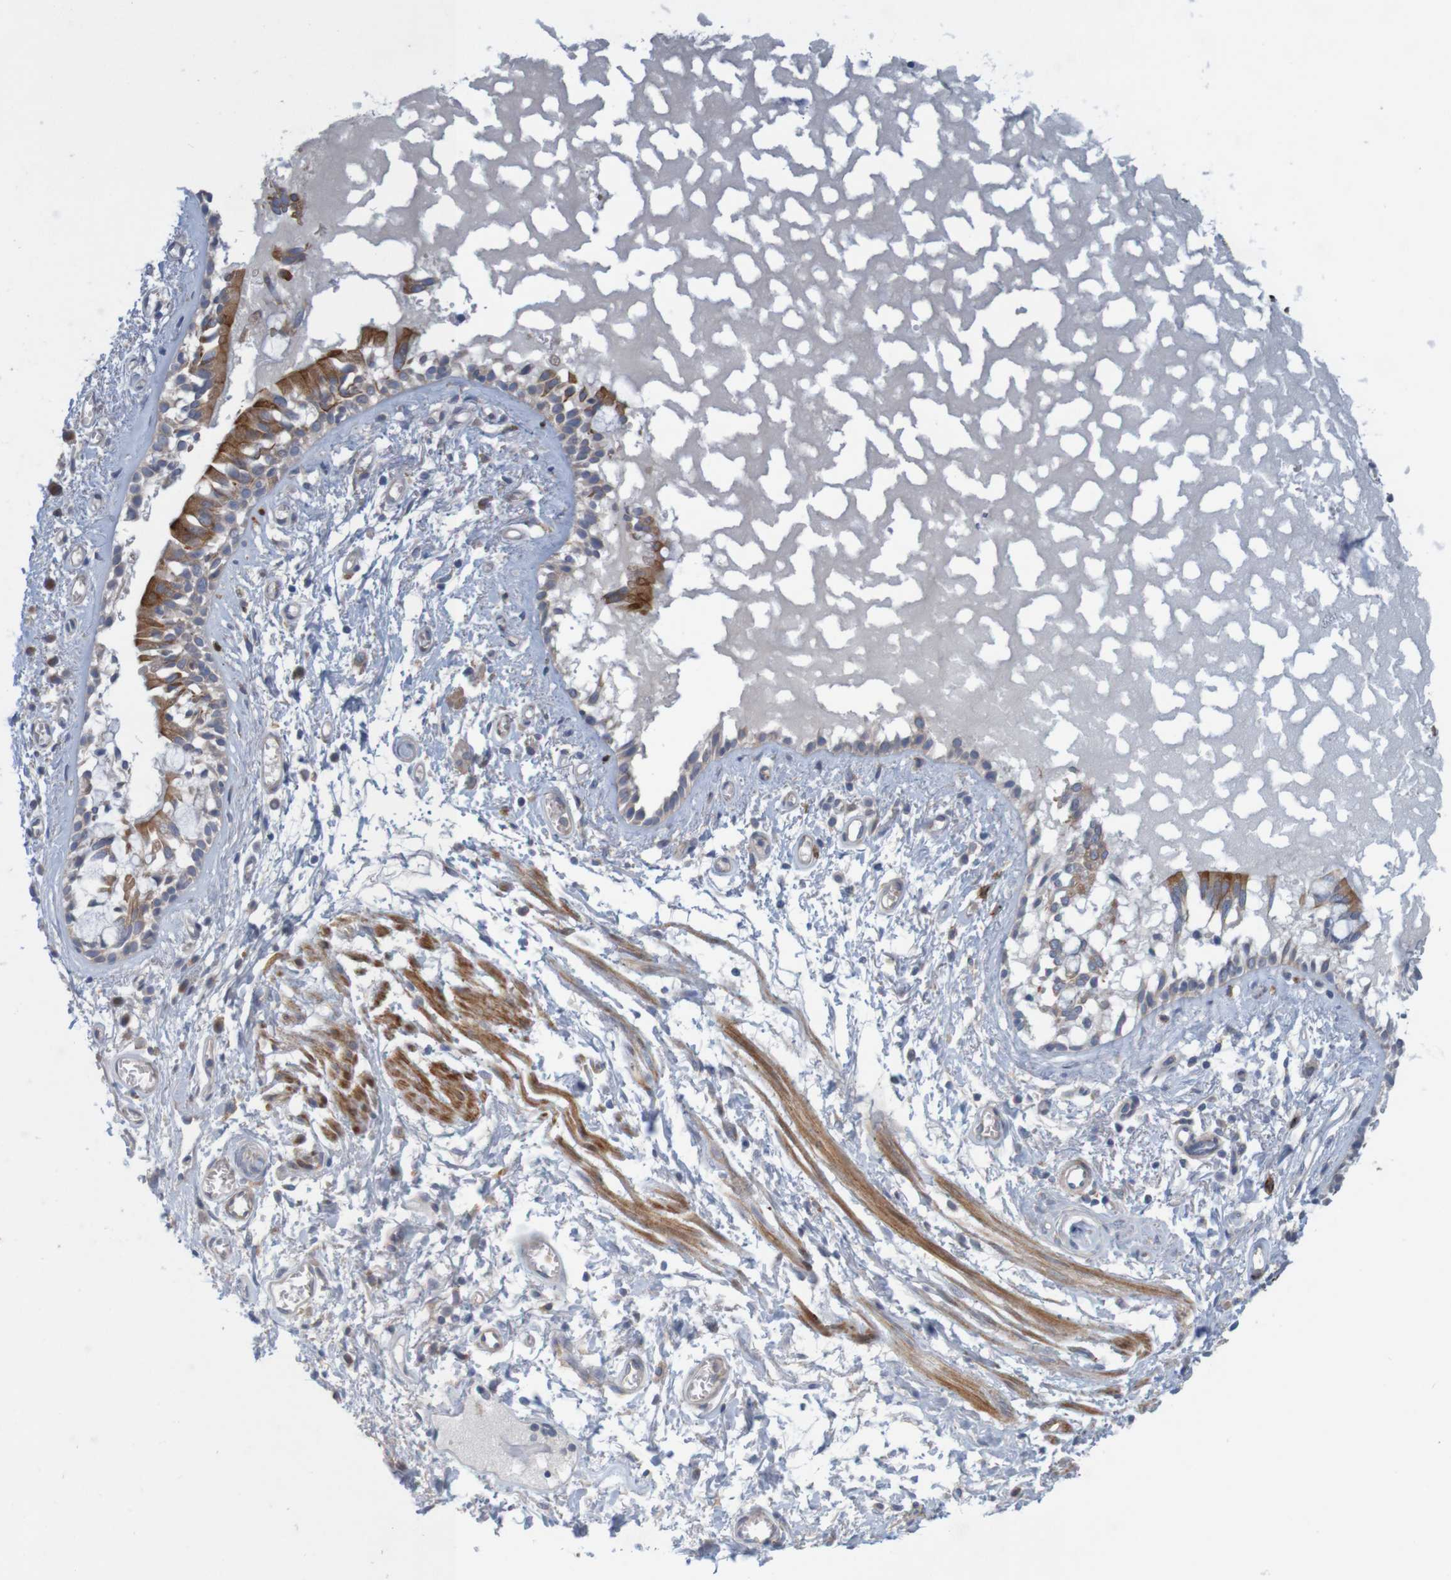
{"staining": {"intensity": "moderate", "quantity": ">75%", "location": "cytoplasmic/membranous"}, "tissue": "bronchus", "cell_type": "Respiratory epithelial cells", "image_type": "normal", "snomed": [{"axis": "morphology", "description": "Normal tissue, NOS"}, {"axis": "morphology", "description": "Inflammation, NOS"}, {"axis": "topography", "description": "Cartilage tissue"}, {"axis": "topography", "description": "Lung"}], "caption": "Protein expression by IHC shows moderate cytoplasmic/membranous staining in about >75% of respiratory epithelial cells in unremarkable bronchus.", "gene": "KRT23", "patient": {"sex": "male", "age": 71}}